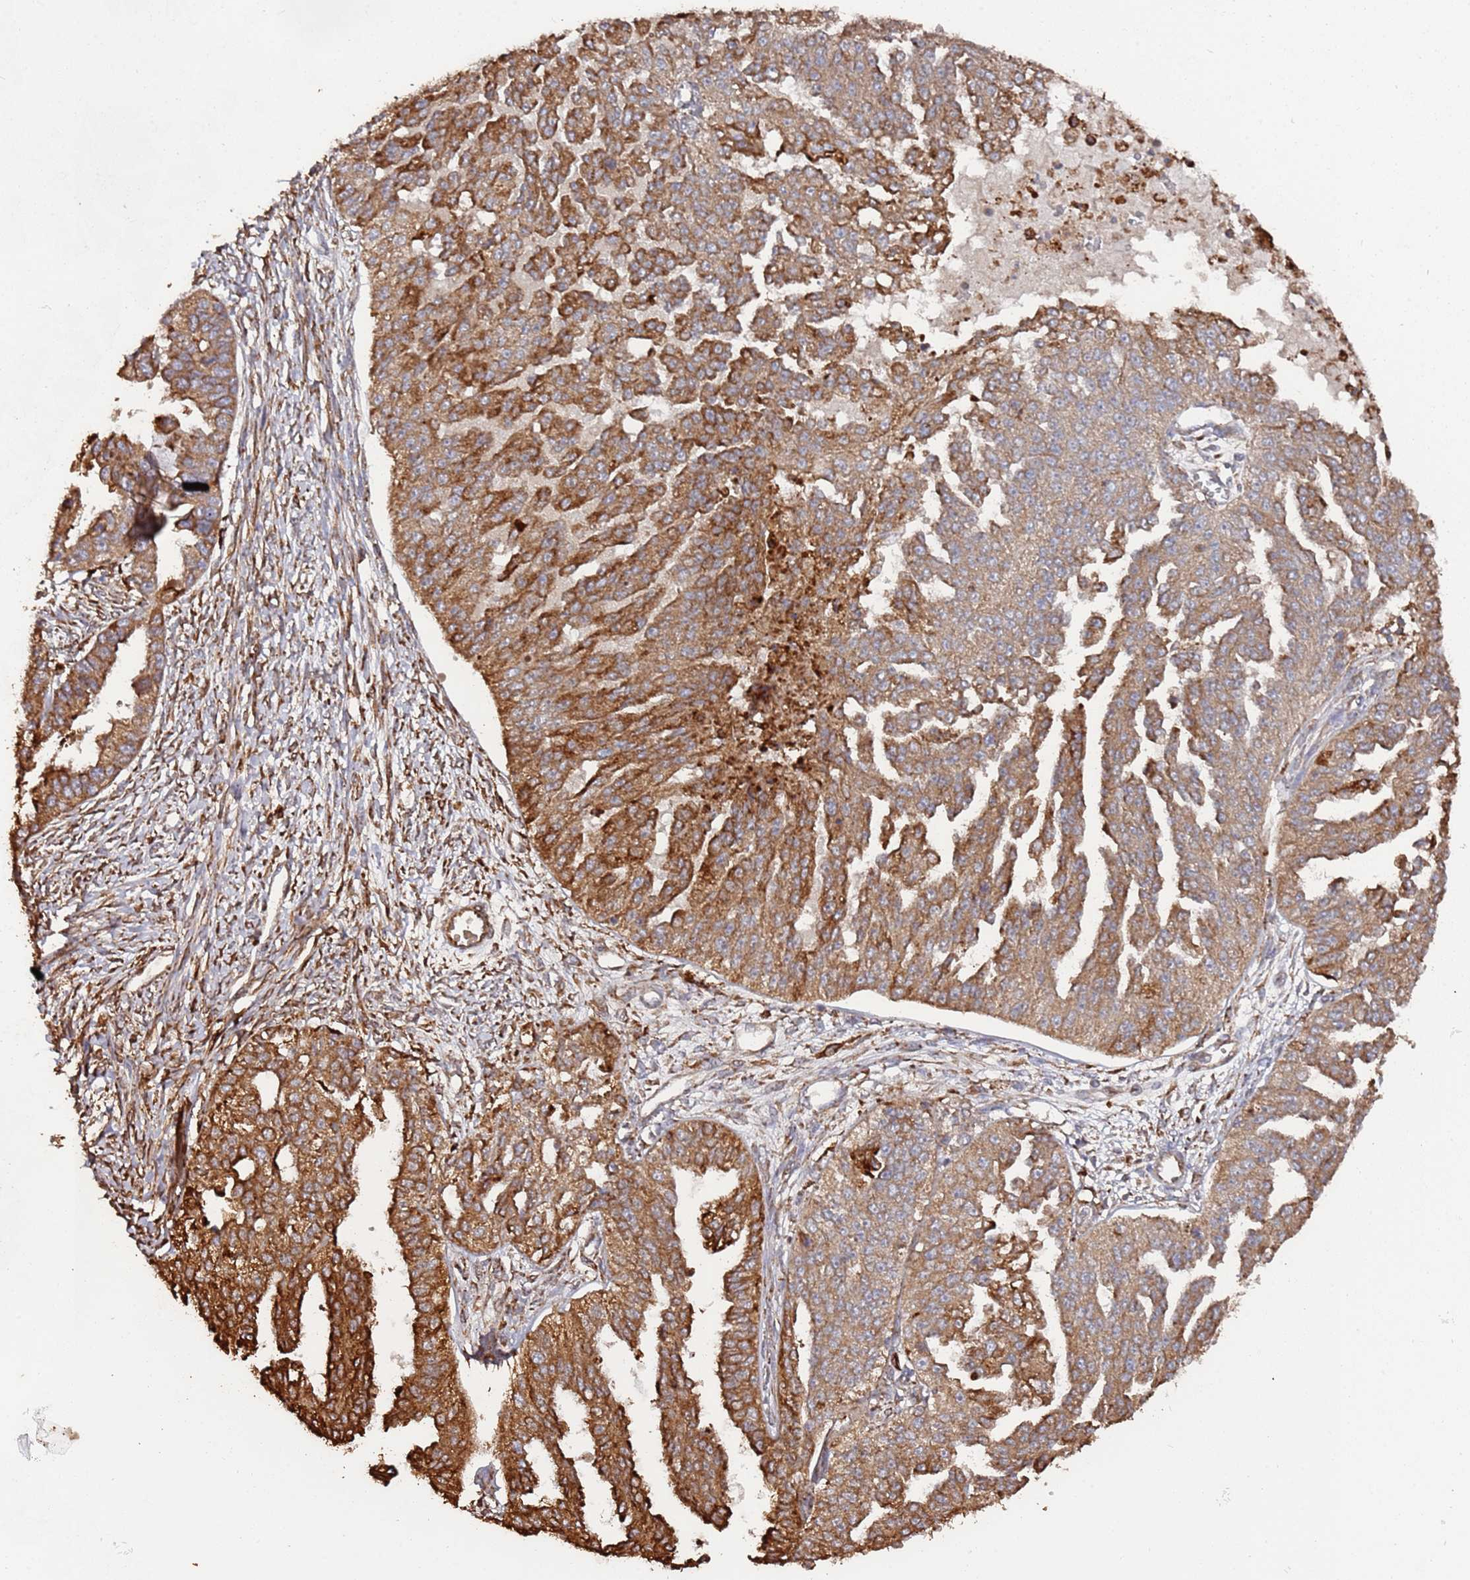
{"staining": {"intensity": "strong", "quantity": ">75%", "location": "cytoplasmic/membranous"}, "tissue": "ovarian cancer", "cell_type": "Tumor cells", "image_type": "cancer", "snomed": [{"axis": "morphology", "description": "Cystadenocarcinoma, serous, NOS"}, {"axis": "topography", "description": "Ovary"}], "caption": "An IHC image of neoplastic tissue is shown. Protein staining in brown labels strong cytoplasmic/membranous positivity in serous cystadenocarcinoma (ovarian) within tumor cells.", "gene": "LACC1", "patient": {"sex": "female", "age": 58}}